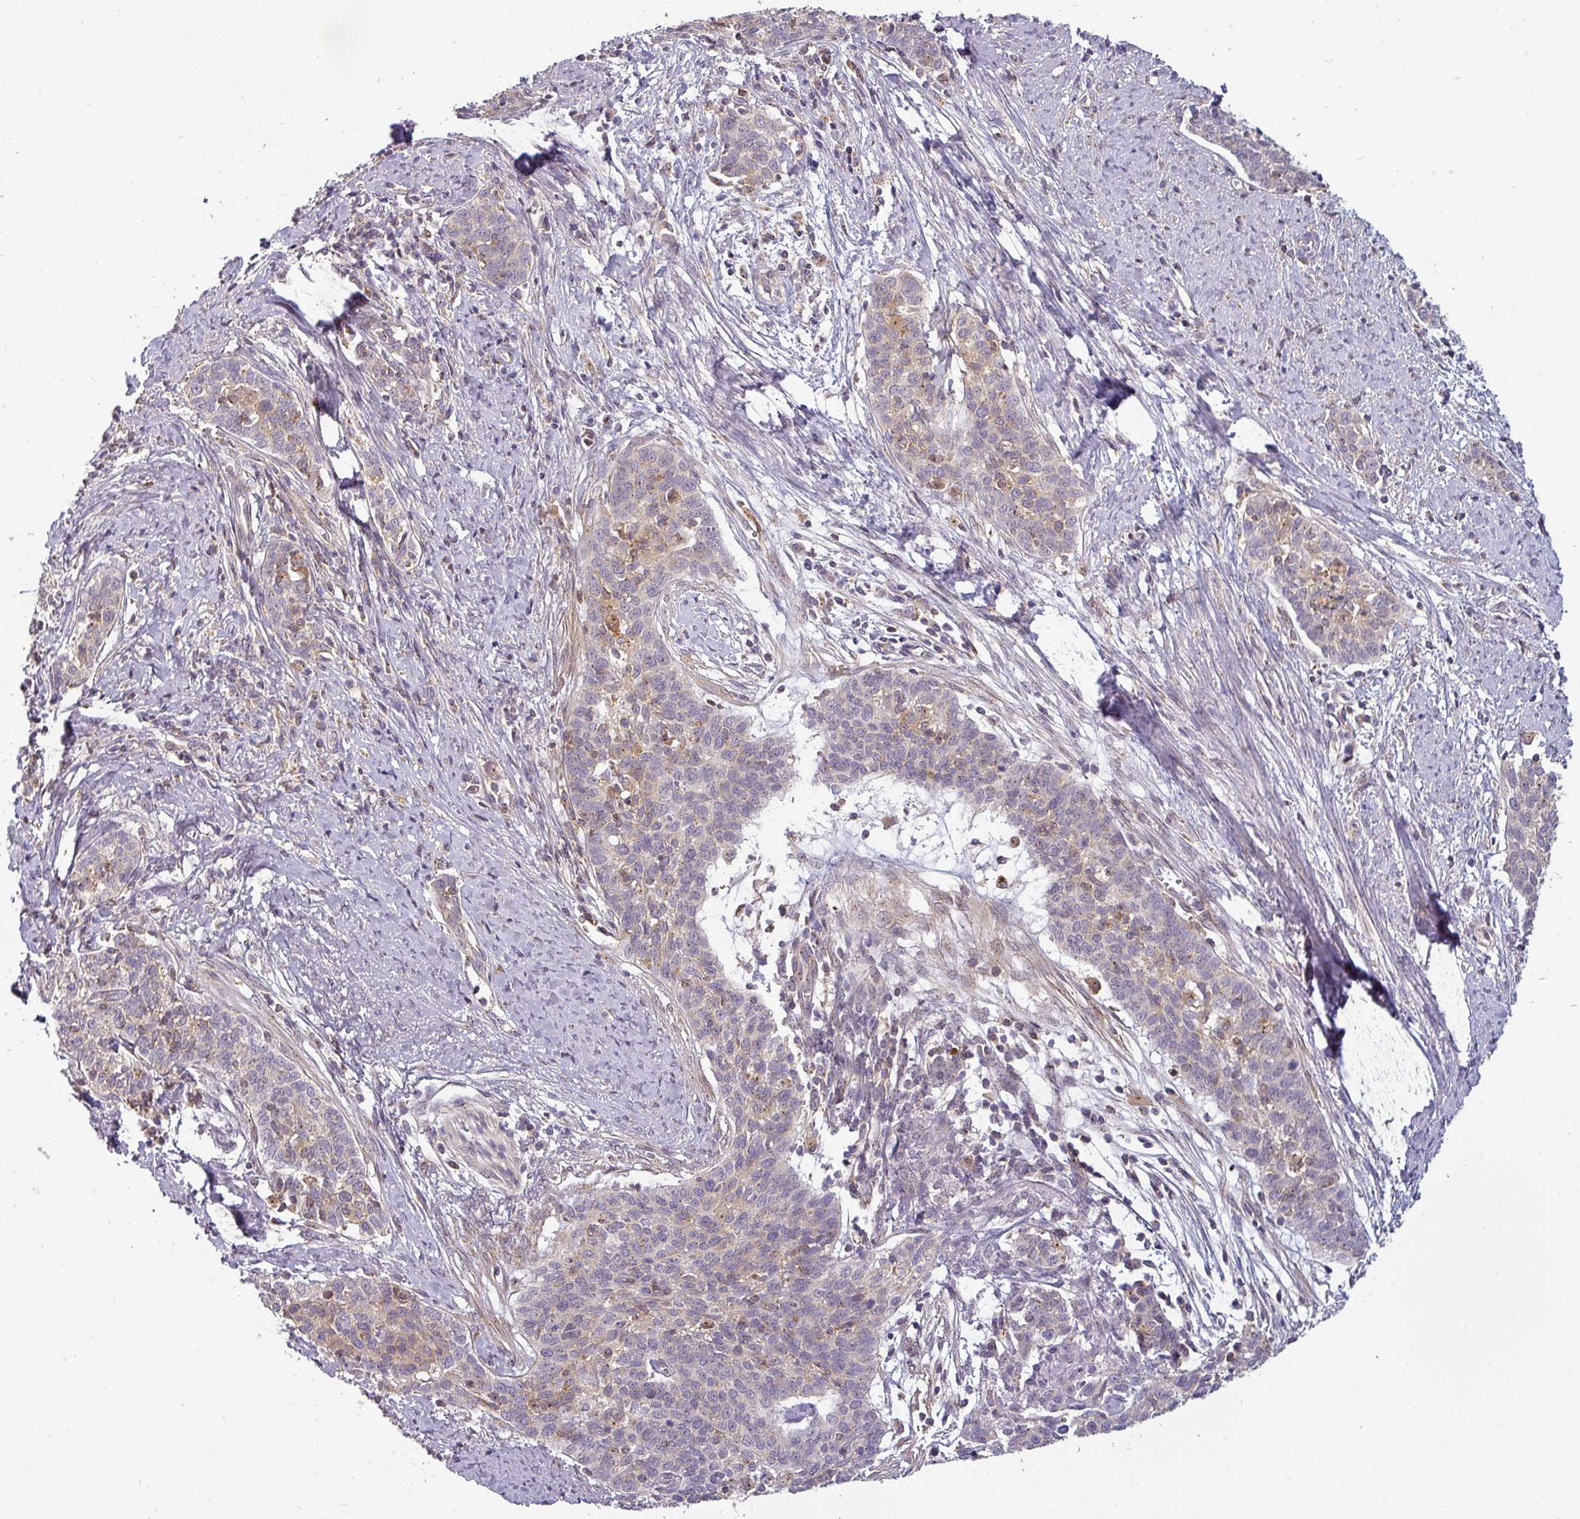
{"staining": {"intensity": "negative", "quantity": "none", "location": "none"}, "tissue": "cervical cancer", "cell_type": "Tumor cells", "image_type": "cancer", "snomed": [{"axis": "morphology", "description": "Squamous cell carcinoma, NOS"}, {"axis": "topography", "description": "Cervix"}], "caption": "DAB immunohistochemical staining of human cervical cancer (squamous cell carcinoma) reveals no significant staining in tumor cells. (Brightfield microscopy of DAB immunohistochemistry at high magnification).", "gene": "NIN", "patient": {"sex": "female", "age": 39}}